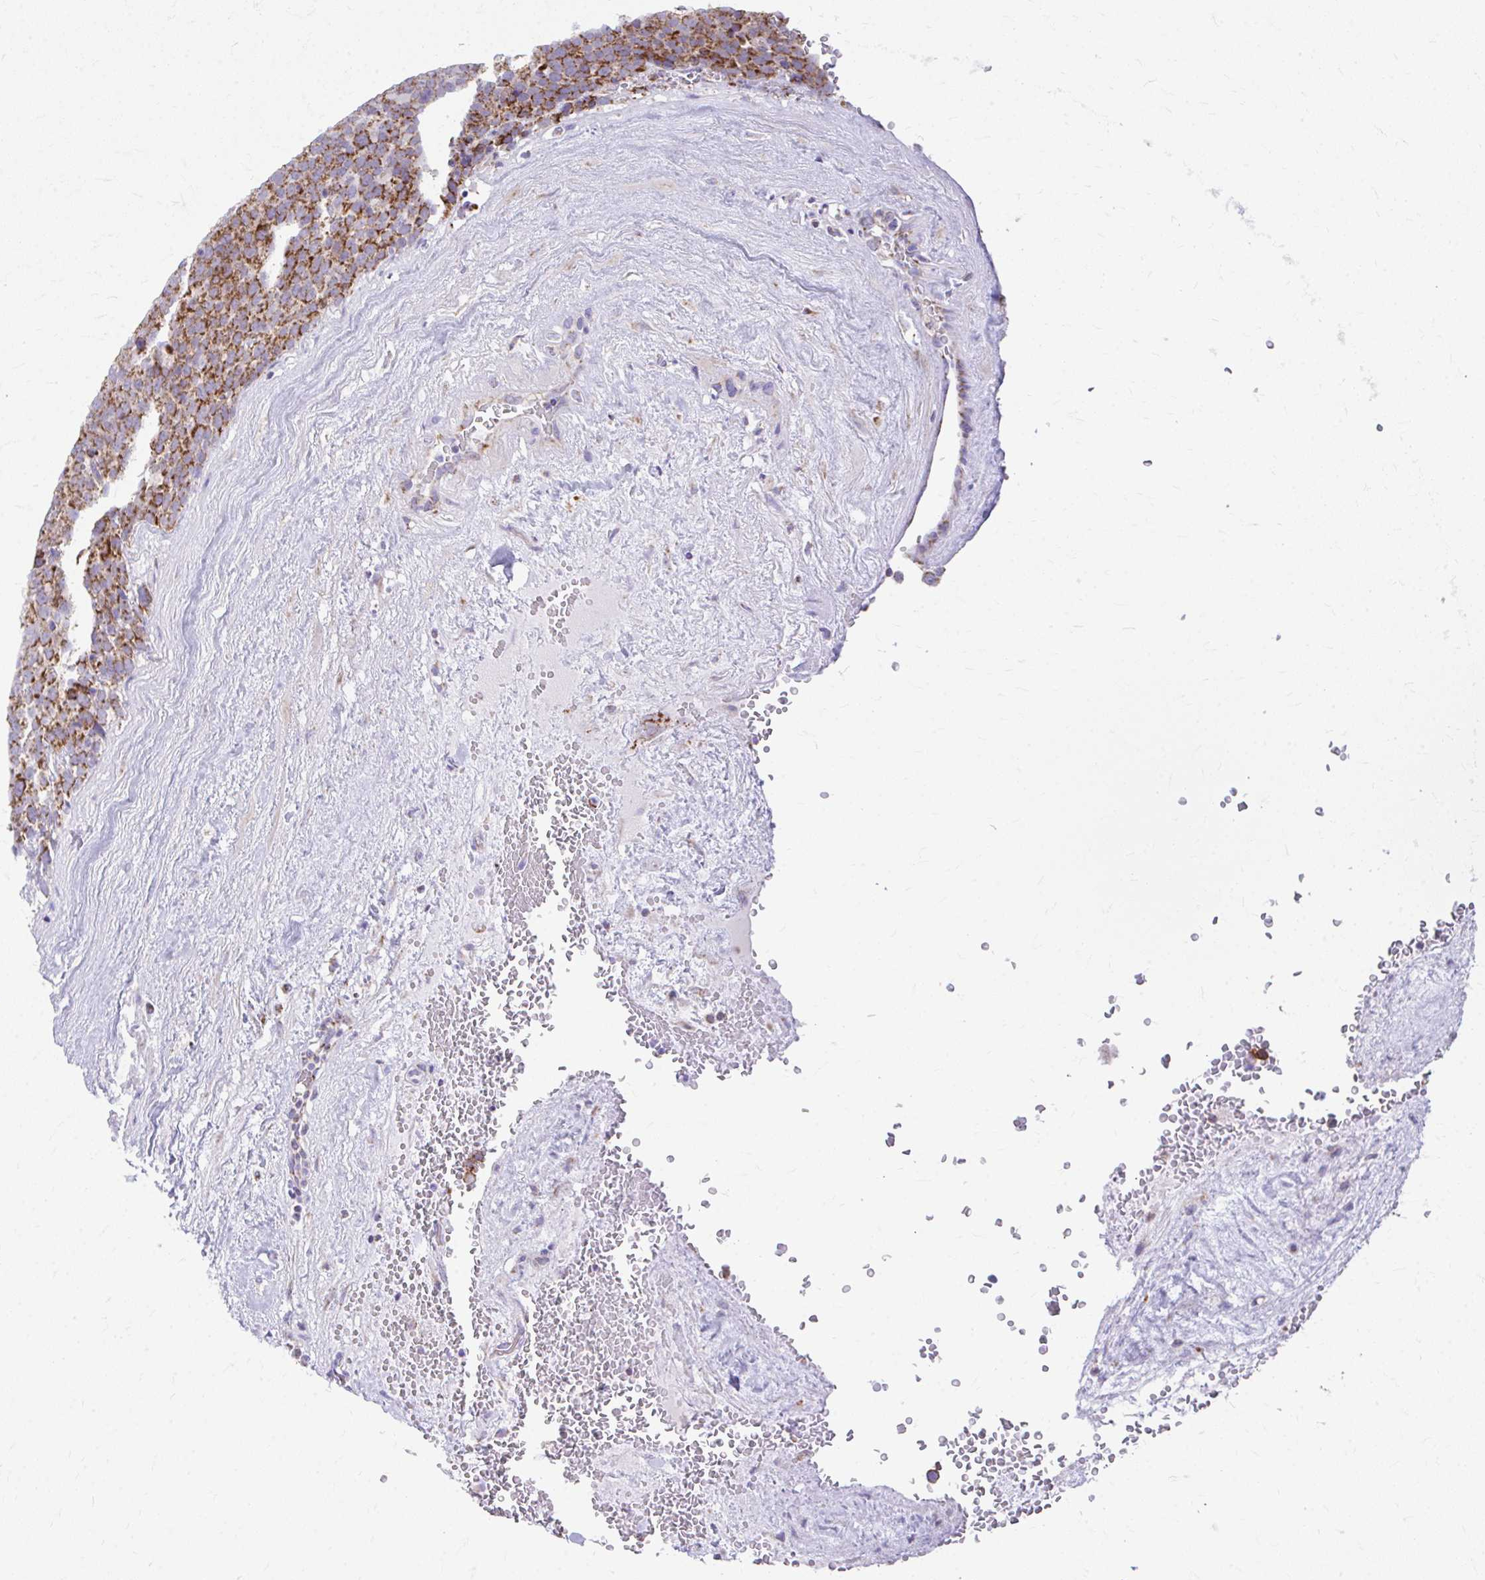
{"staining": {"intensity": "strong", "quantity": ">75%", "location": "cytoplasmic/membranous"}, "tissue": "testis cancer", "cell_type": "Tumor cells", "image_type": "cancer", "snomed": [{"axis": "morphology", "description": "Seminoma, NOS"}, {"axis": "topography", "description": "Testis"}], "caption": "IHC staining of testis cancer, which demonstrates high levels of strong cytoplasmic/membranous staining in about >75% of tumor cells indicating strong cytoplasmic/membranous protein staining. The staining was performed using DAB (brown) for protein detection and nuclei were counterstained in hematoxylin (blue).", "gene": "MRPL19", "patient": {"sex": "male", "age": 71}}